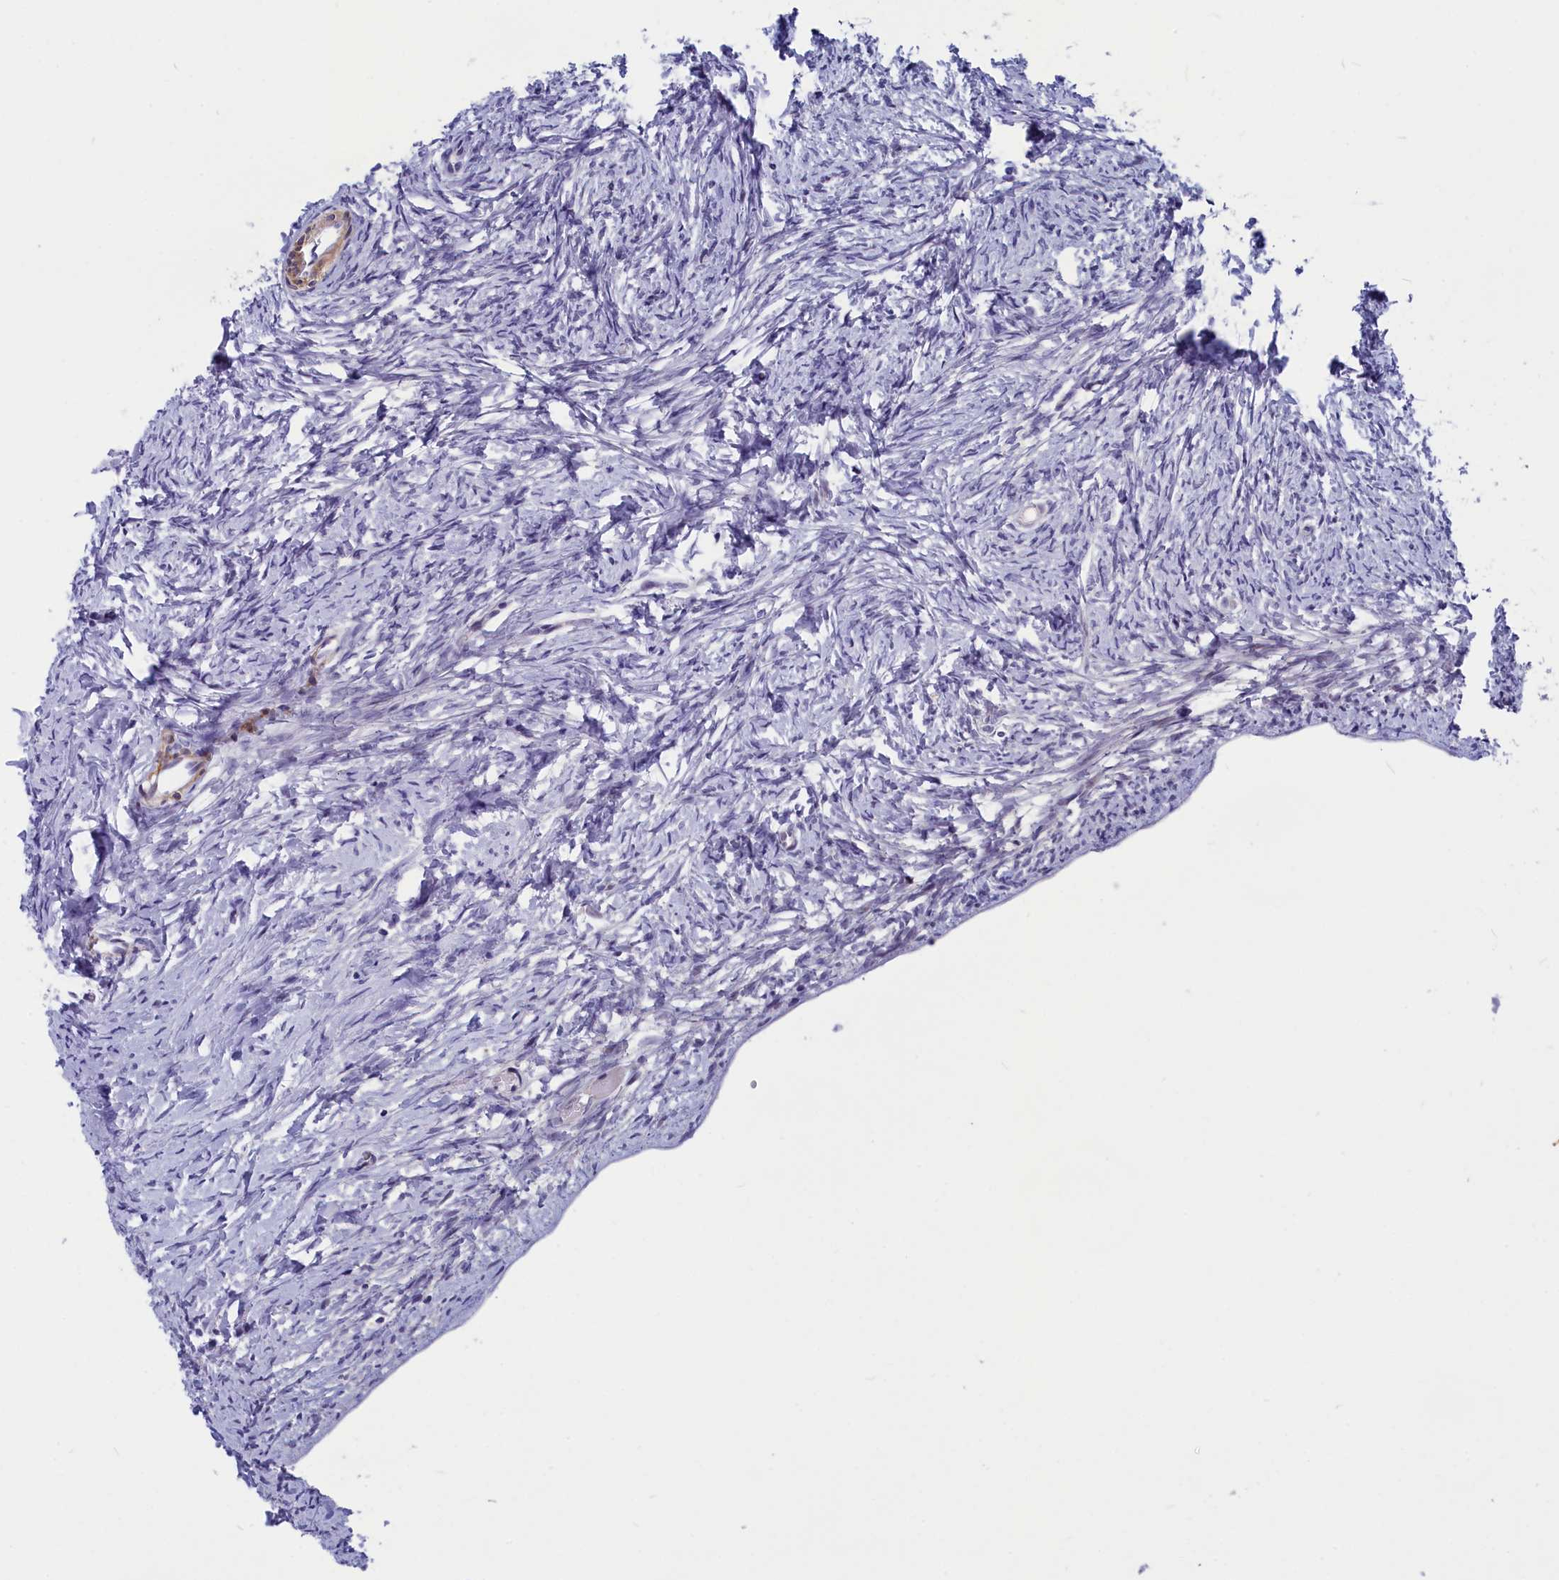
{"staining": {"intensity": "moderate", "quantity": "<25%", "location": "cytoplasmic/membranous"}, "tissue": "ovary", "cell_type": "Ovarian stroma cells", "image_type": "normal", "snomed": [{"axis": "morphology", "description": "Normal tissue, NOS"}, {"axis": "topography", "description": "Ovary"}], "caption": "A photomicrograph showing moderate cytoplasmic/membranous expression in approximately <25% of ovarian stroma cells in normal ovary, as visualized by brown immunohistochemical staining.", "gene": "ANKRD34B", "patient": {"sex": "female", "age": 34}}